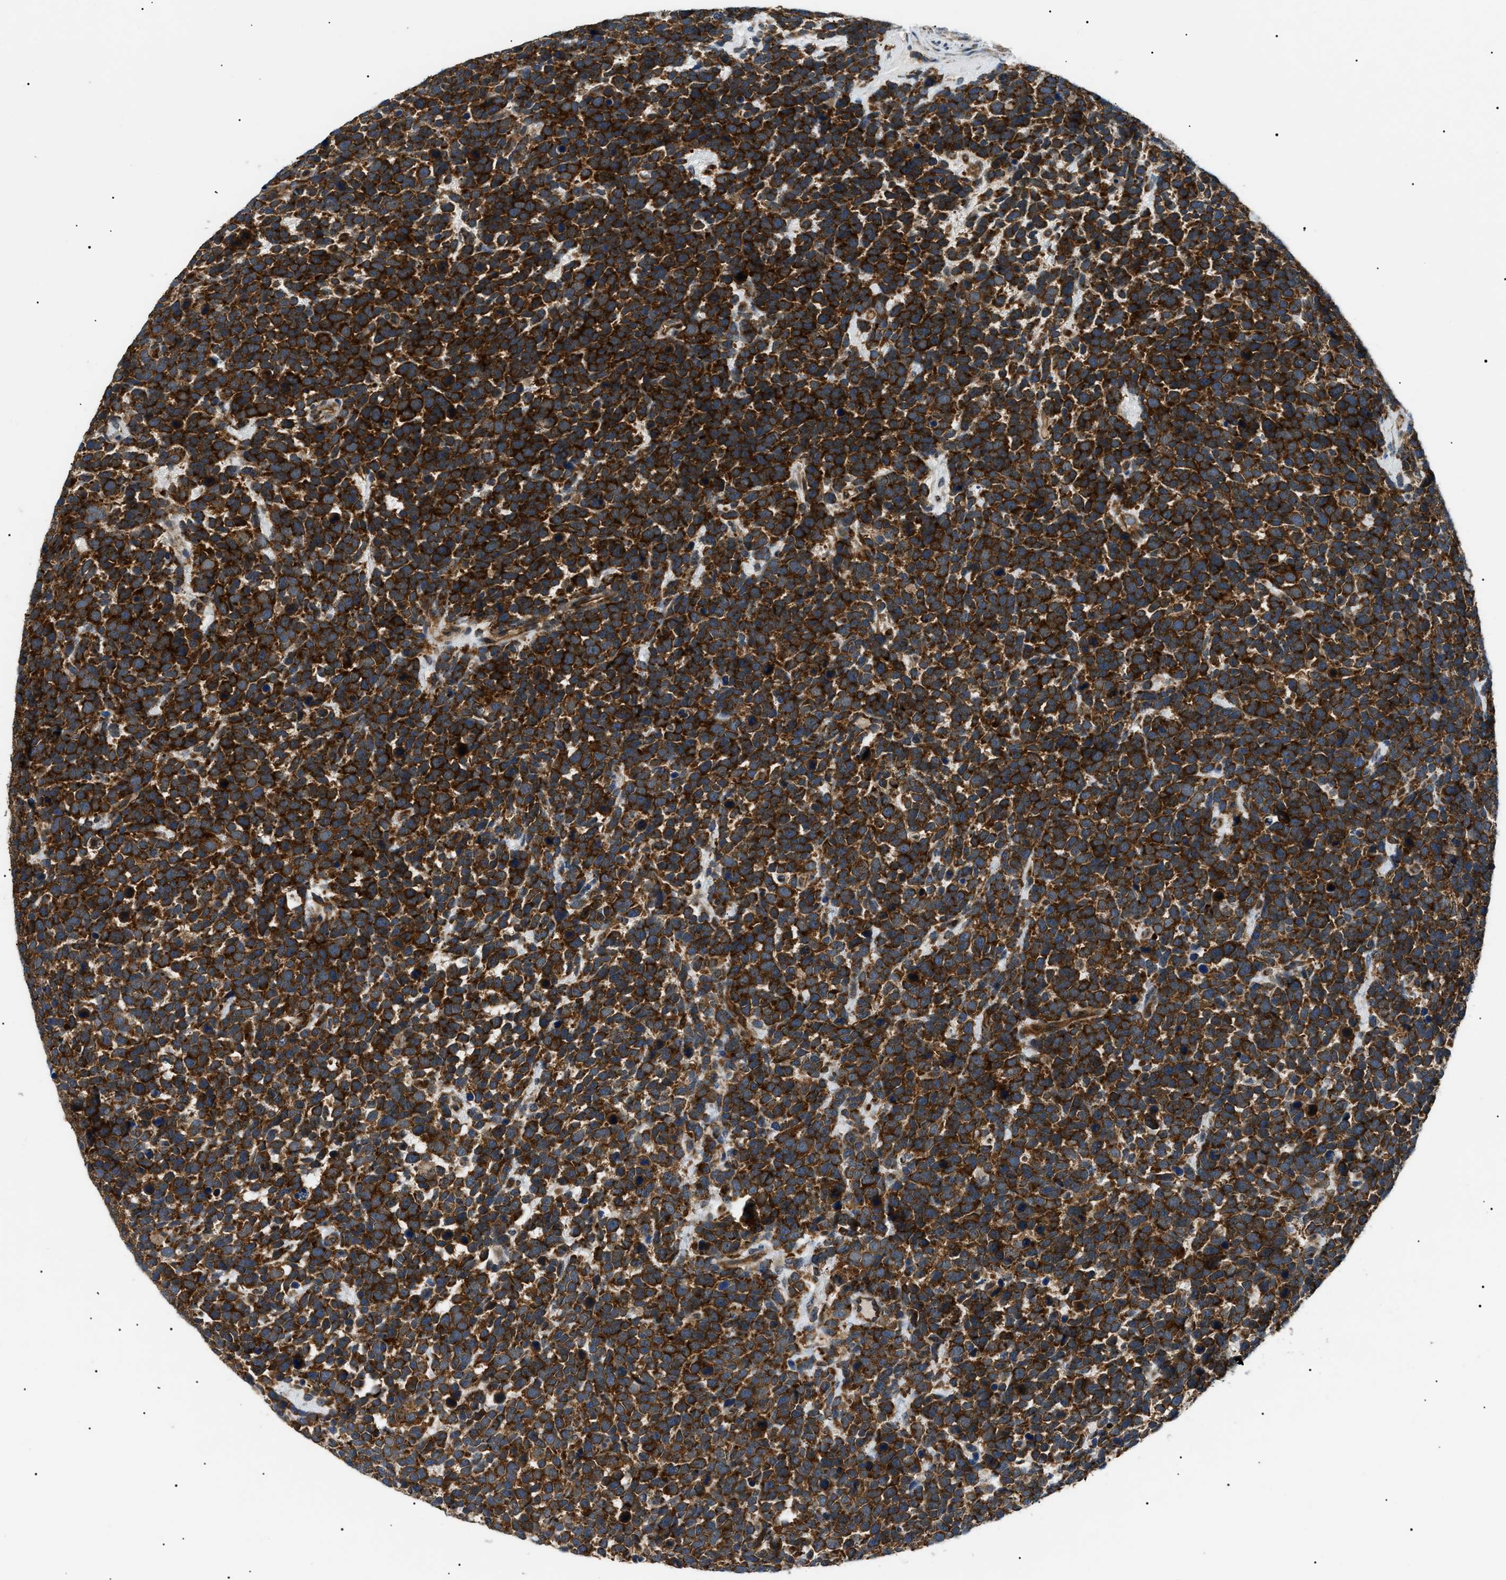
{"staining": {"intensity": "strong", "quantity": ">75%", "location": "cytoplasmic/membranous"}, "tissue": "urothelial cancer", "cell_type": "Tumor cells", "image_type": "cancer", "snomed": [{"axis": "morphology", "description": "Urothelial carcinoma, High grade"}, {"axis": "topography", "description": "Urinary bladder"}], "caption": "Protein staining demonstrates strong cytoplasmic/membranous positivity in about >75% of tumor cells in urothelial carcinoma (high-grade).", "gene": "SRPK1", "patient": {"sex": "female", "age": 82}}